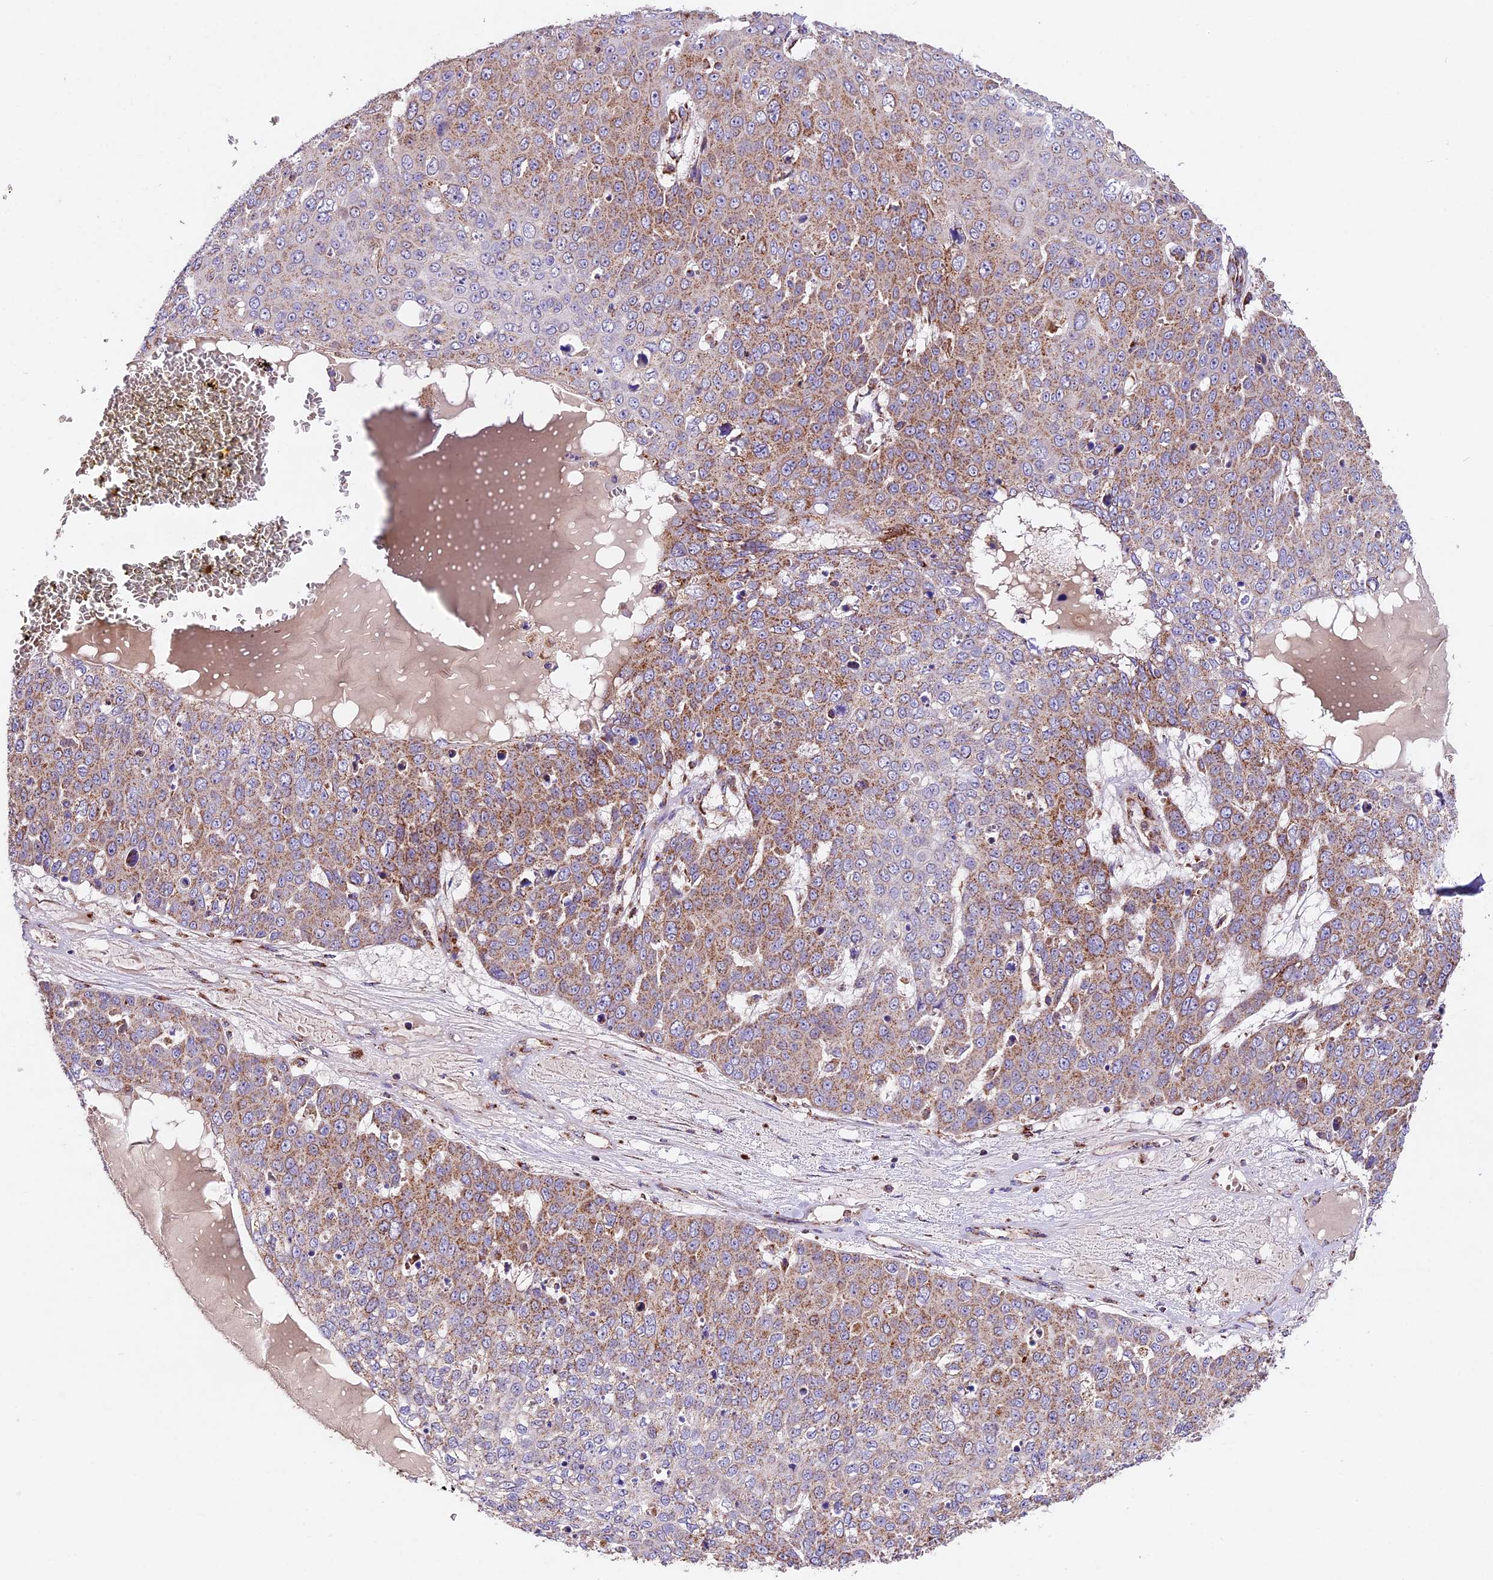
{"staining": {"intensity": "moderate", "quantity": ">75%", "location": "cytoplasmic/membranous"}, "tissue": "skin cancer", "cell_type": "Tumor cells", "image_type": "cancer", "snomed": [{"axis": "morphology", "description": "Squamous cell carcinoma, NOS"}, {"axis": "topography", "description": "Skin"}], "caption": "Moderate cytoplasmic/membranous staining is appreciated in approximately >75% of tumor cells in squamous cell carcinoma (skin).", "gene": "NDUFA8", "patient": {"sex": "male", "age": 71}}